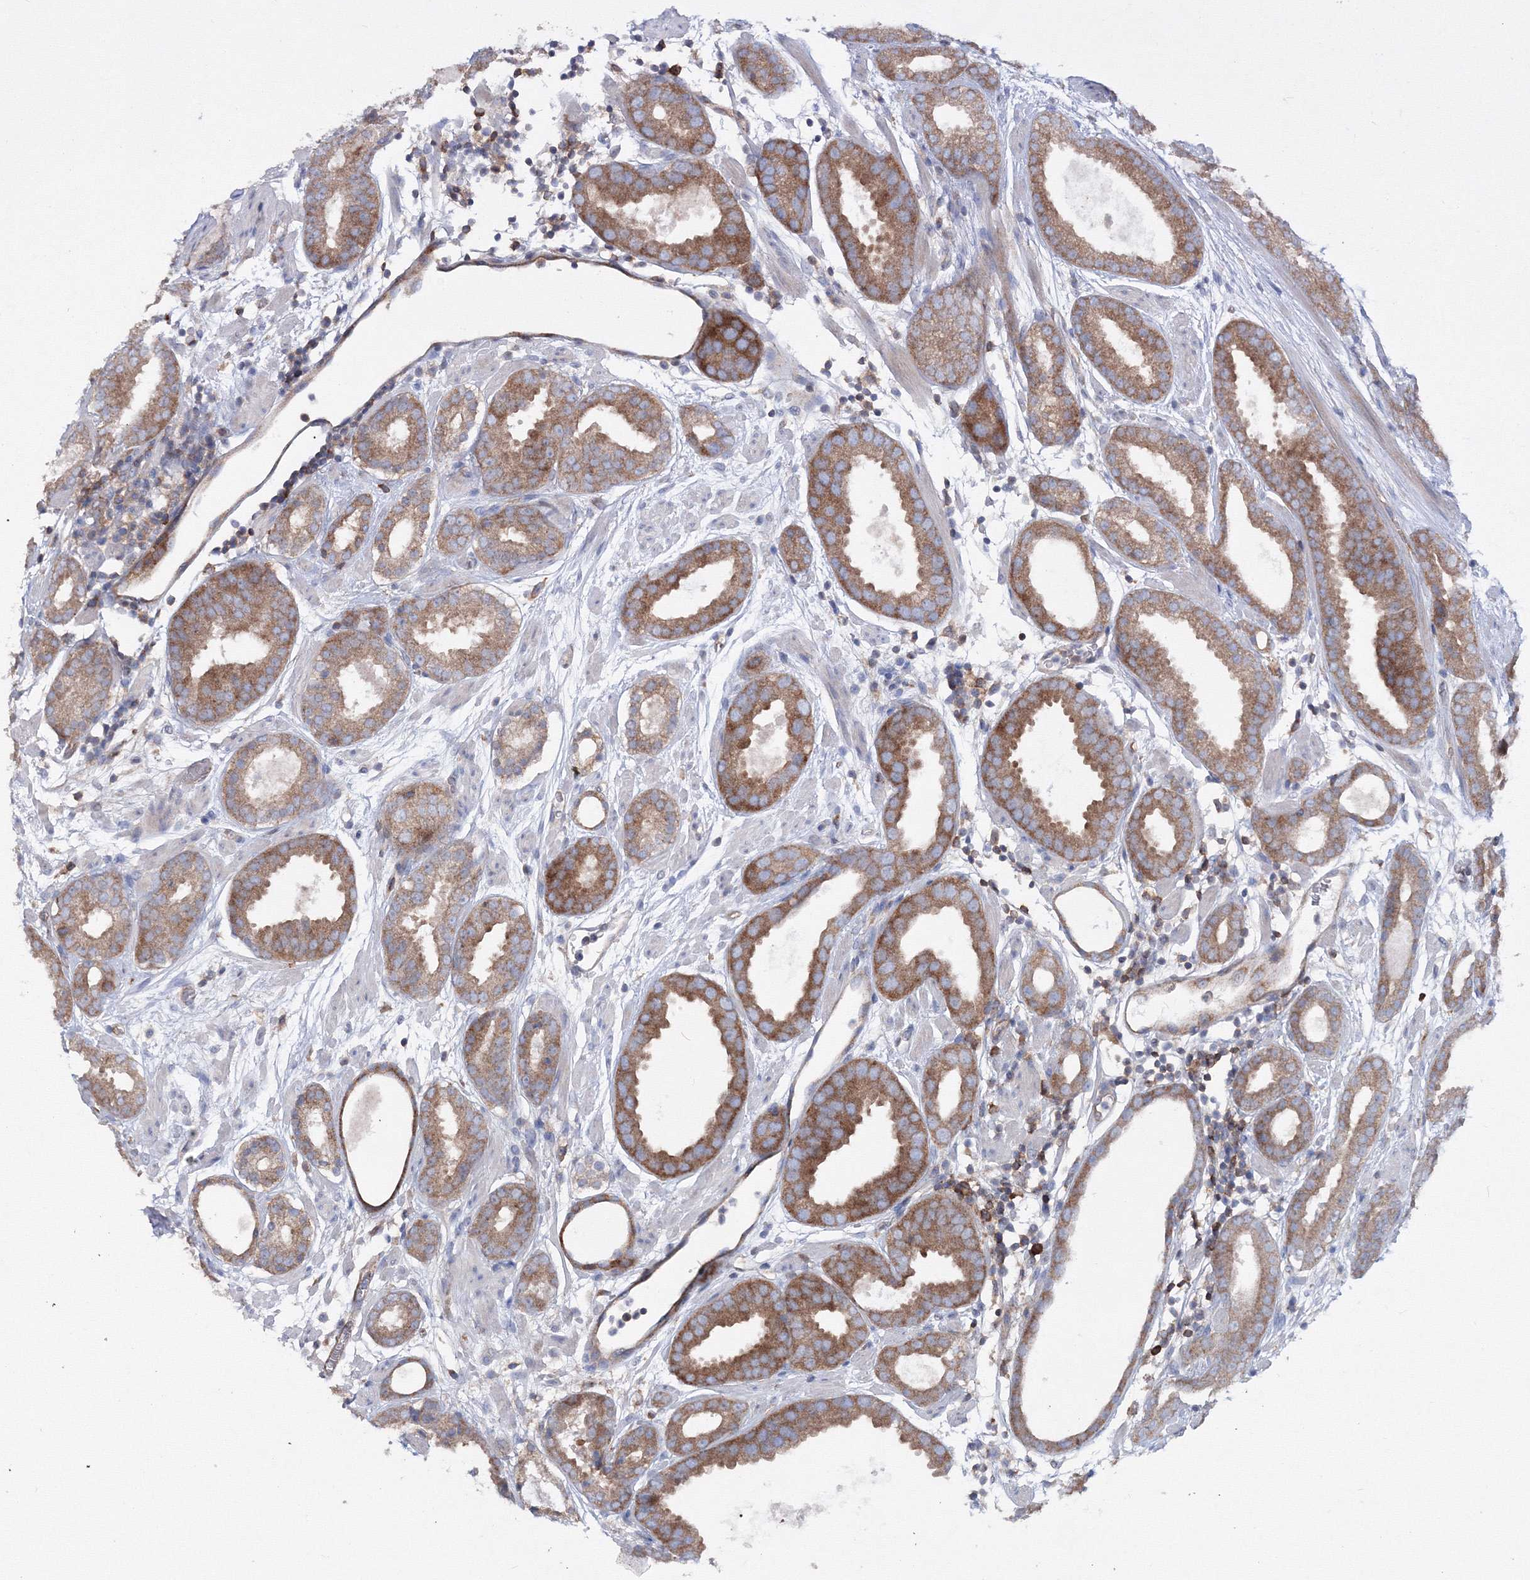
{"staining": {"intensity": "moderate", "quantity": ">75%", "location": "cytoplasmic/membranous"}, "tissue": "prostate cancer", "cell_type": "Tumor cells", "image_type": "cancer", "snomed": [{"axis": "morphology", "description": "Adenocarcinoma, Low grade"}, {"axis": "topography", "description": "Prostate"}], "caption": "Protein expression by IHC shows moderate cytoplasmic/membranous expression in approximately >75% of tumor cells in prostate cancer. Using DAB (3,3'-diaminobenzidine) (brown) and hematoxylin (blue) stains, captured at high magnification using brightfield microscopy.", "gene": "GGA2", "patient": {"sex": "male", "age": 69}}